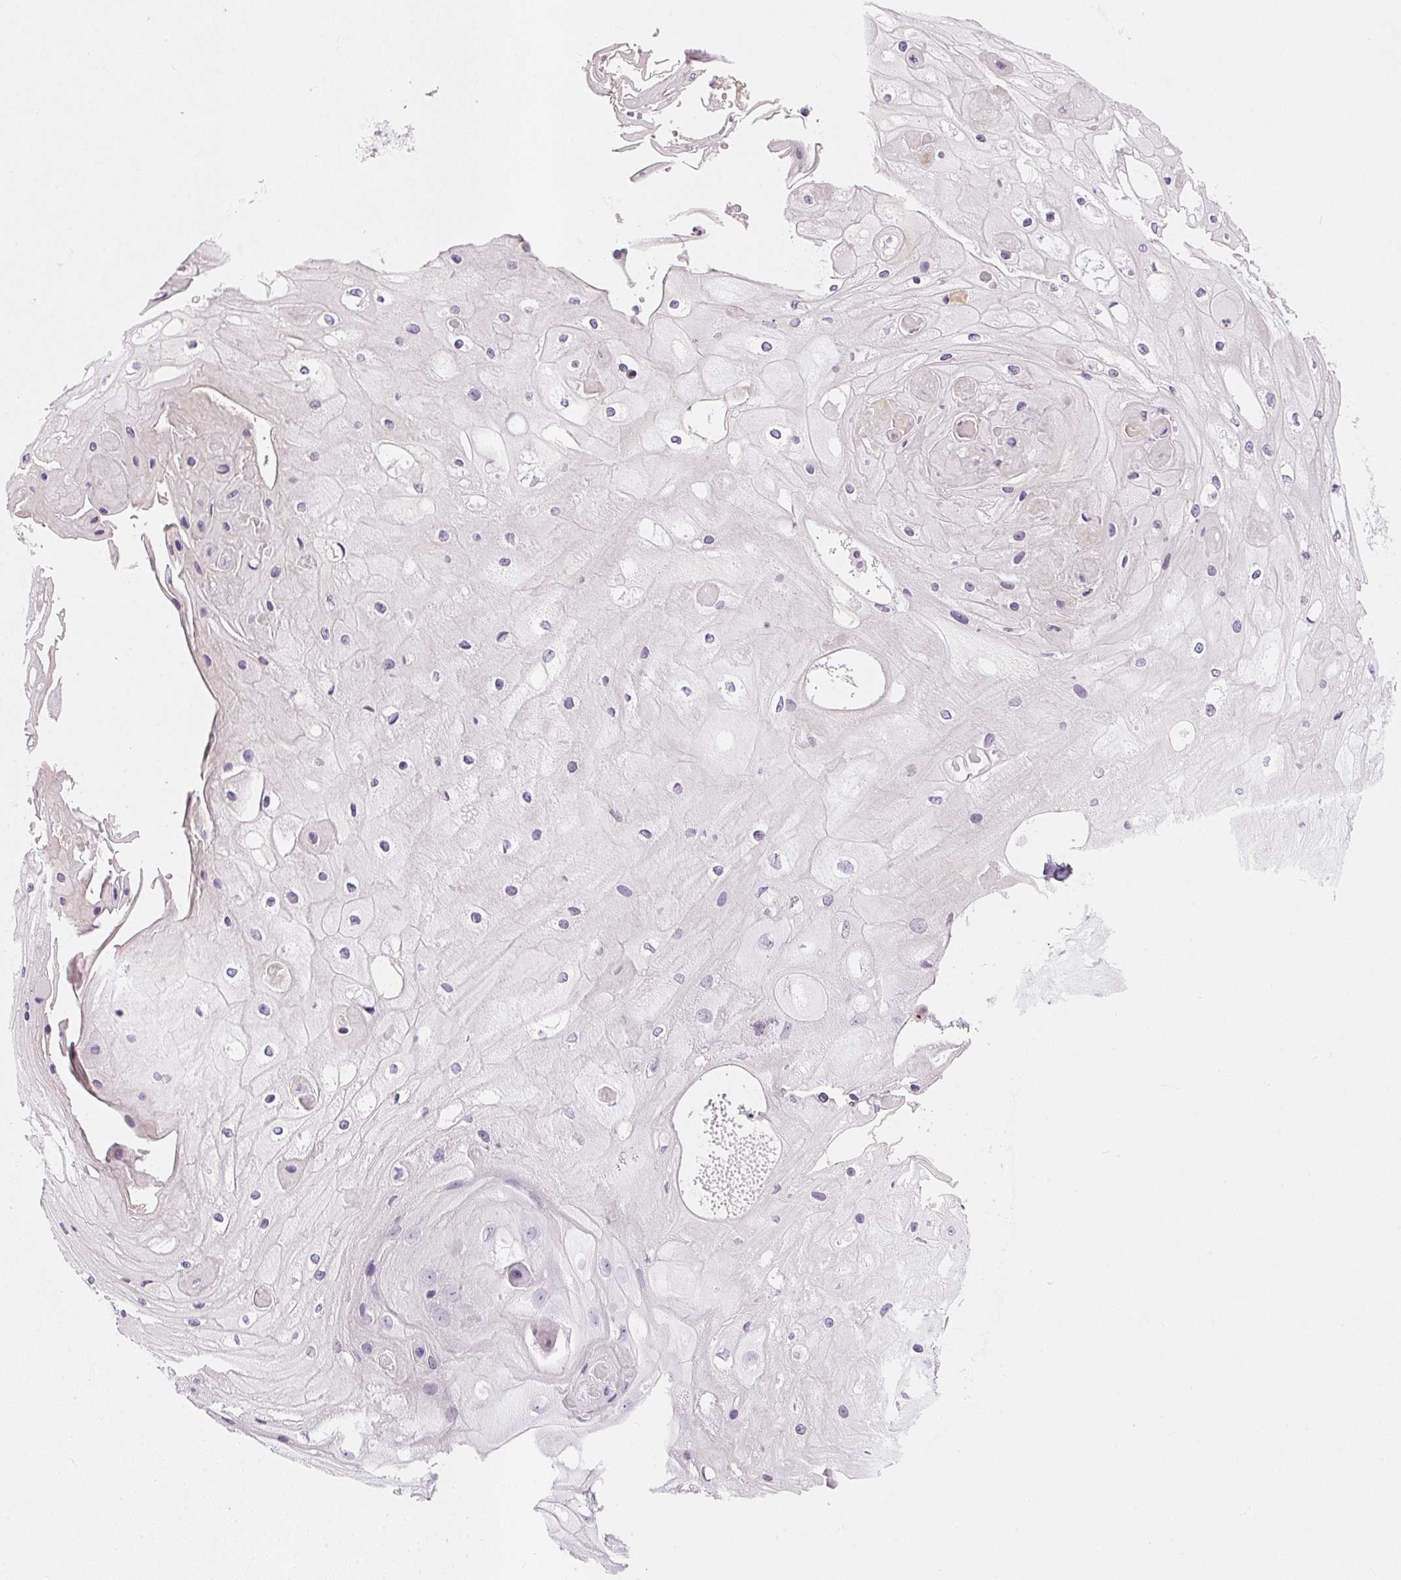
{"staining": {"intensity": "negative", "quantity": "none", "location": "none"}, "tissue": "skin cancer", "cell_type": "Tumor cells", "image_type": "cancer", "snomed": [{"axis": "morphology", "description": "Squamous cell carcinoma, NOS"}, {"axis": "topography", "description": "Skin"}], "caption": "High power microscopy micrograph of an IHC photomicrograph of skin cancer (squamous cell carcinoma), revealing no significant expression in tumor cells.", "gene": "CHST4", "patient": {"sex": "male", "age": 70}}